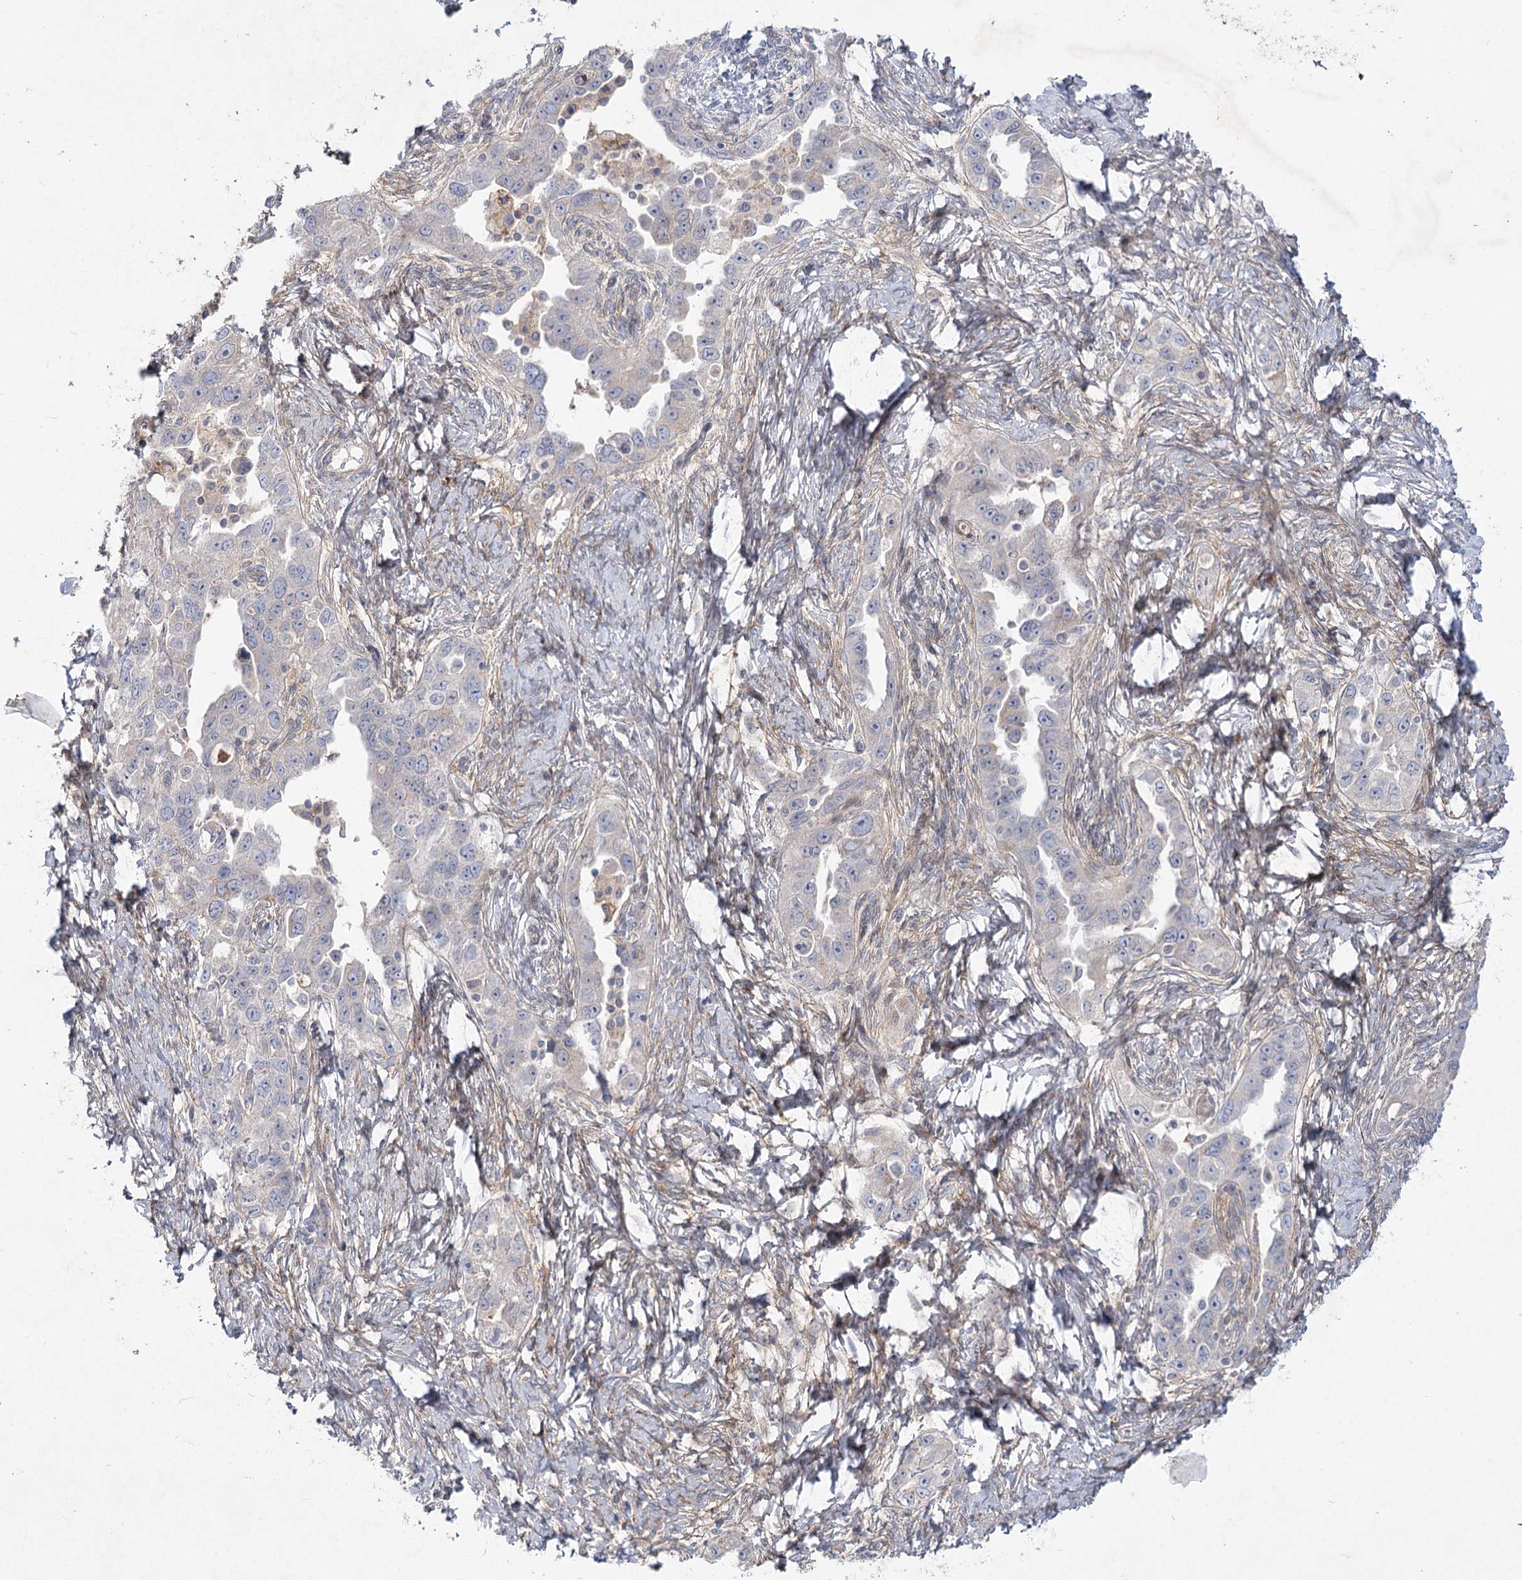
{"staining": {"intensity": "weak", "quantity": "<25%", "location": "cytoplasmic/membranous"}, "tissue": "ovarian cancer", "cell_type": "Tumor cells", "image_type": "cancer", "snomed": [{"axis": "morphology", "description": "Carcinoma, NOS"}, {"axis": "morphology", "description": "Cystadenocarcinoma, serous, NOS"}, {"axis": "topography", "description": "Ovary"}], "caption": "Ovarian cancer stained for a protein using IHC shows no positivity tumor cells.", "gene": "SH3BP5L", "patient": {"sex": "female", "age": 69}}